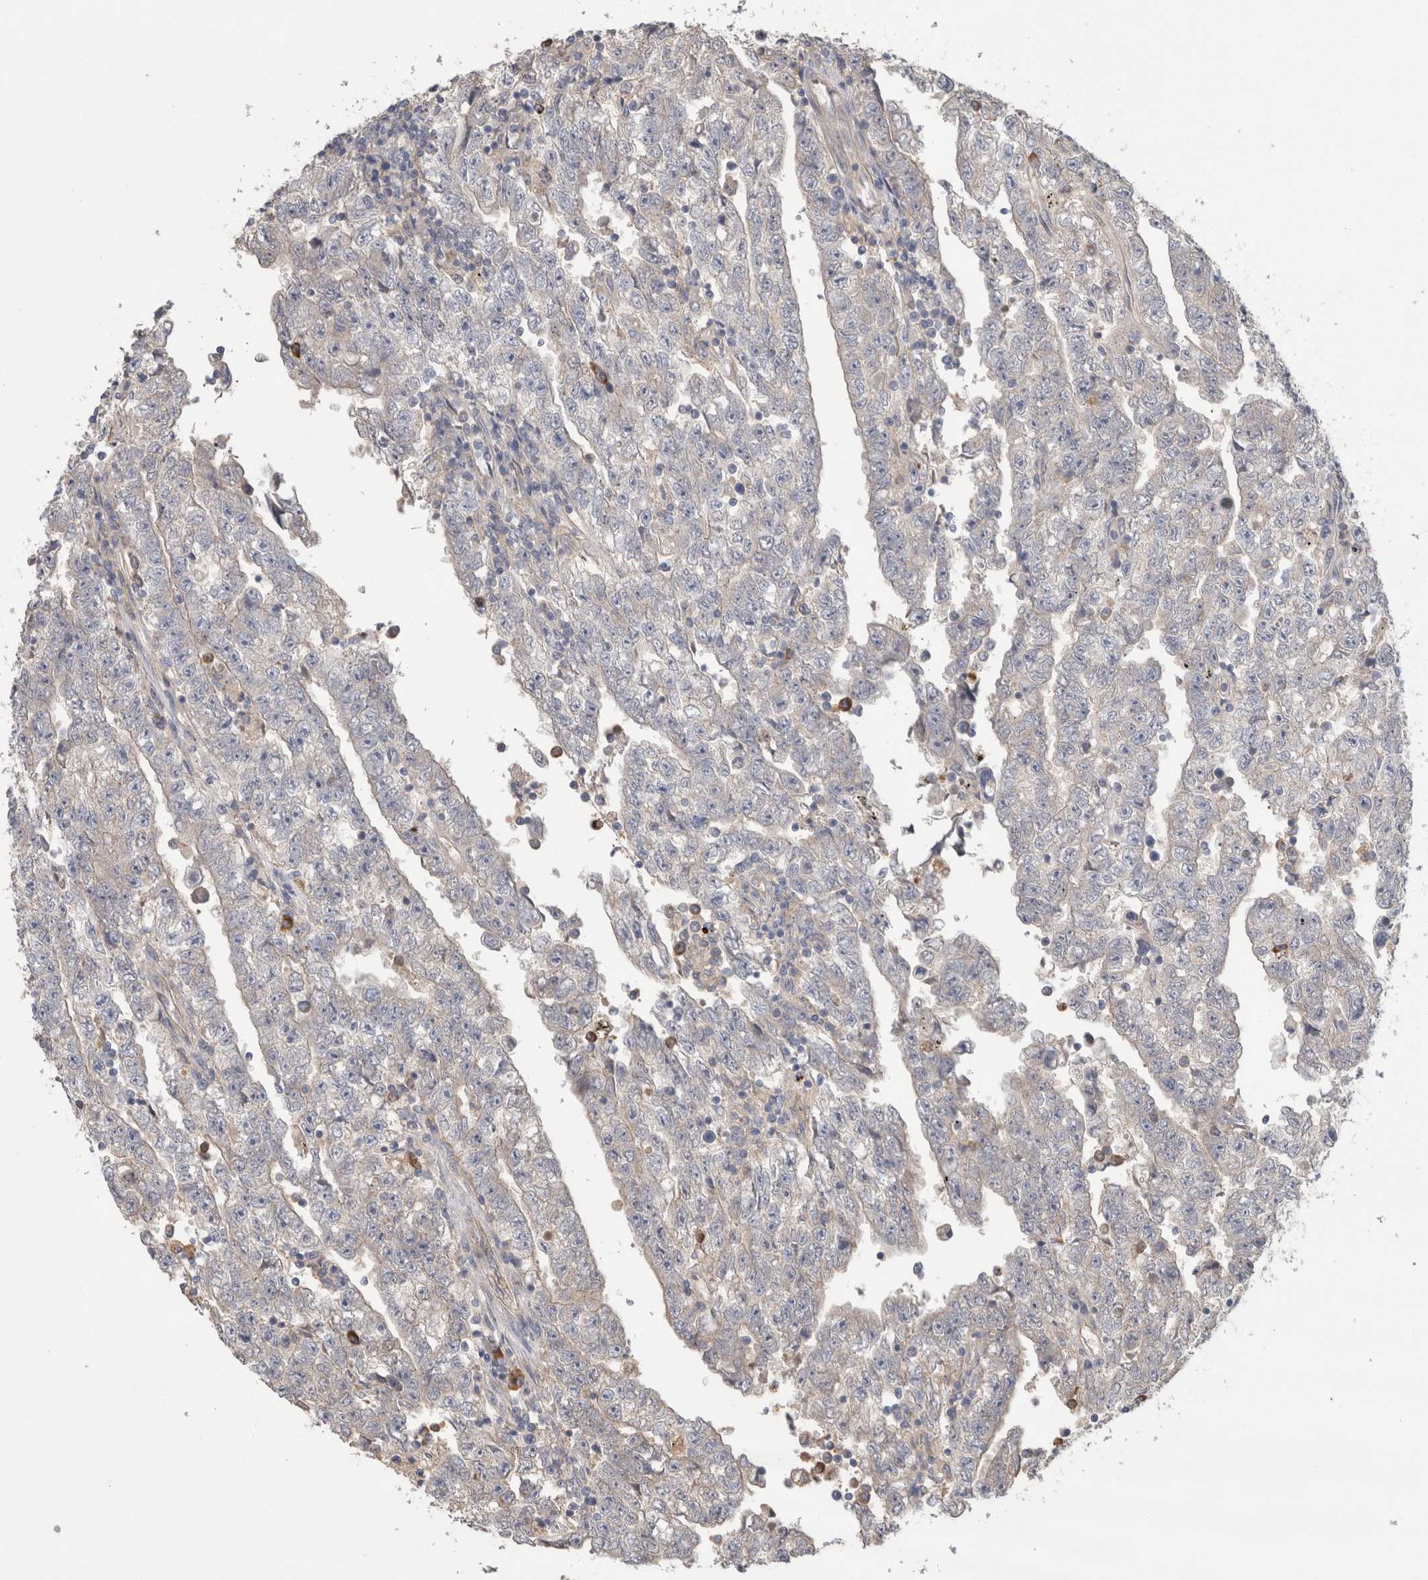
{"staining": {"intensity": "negative", "quantity": "none", "location": "none"}, "tissue": "testis cancer", "cell_type": "Tumor cells", "image_type": "cancer", "snomed": [{"axis": "morphology", "description": "Carcinoma, Embryonal, NOS"}, {"axis": "topography", "description": "Testis"}], "caption": "Immunohistochemistry of human testis cancer (embryonal carcinoma) exhibits no expression in tumor cells.", "gene": "PPP3CC", "patient": {"sex": "male", "age": 25}}